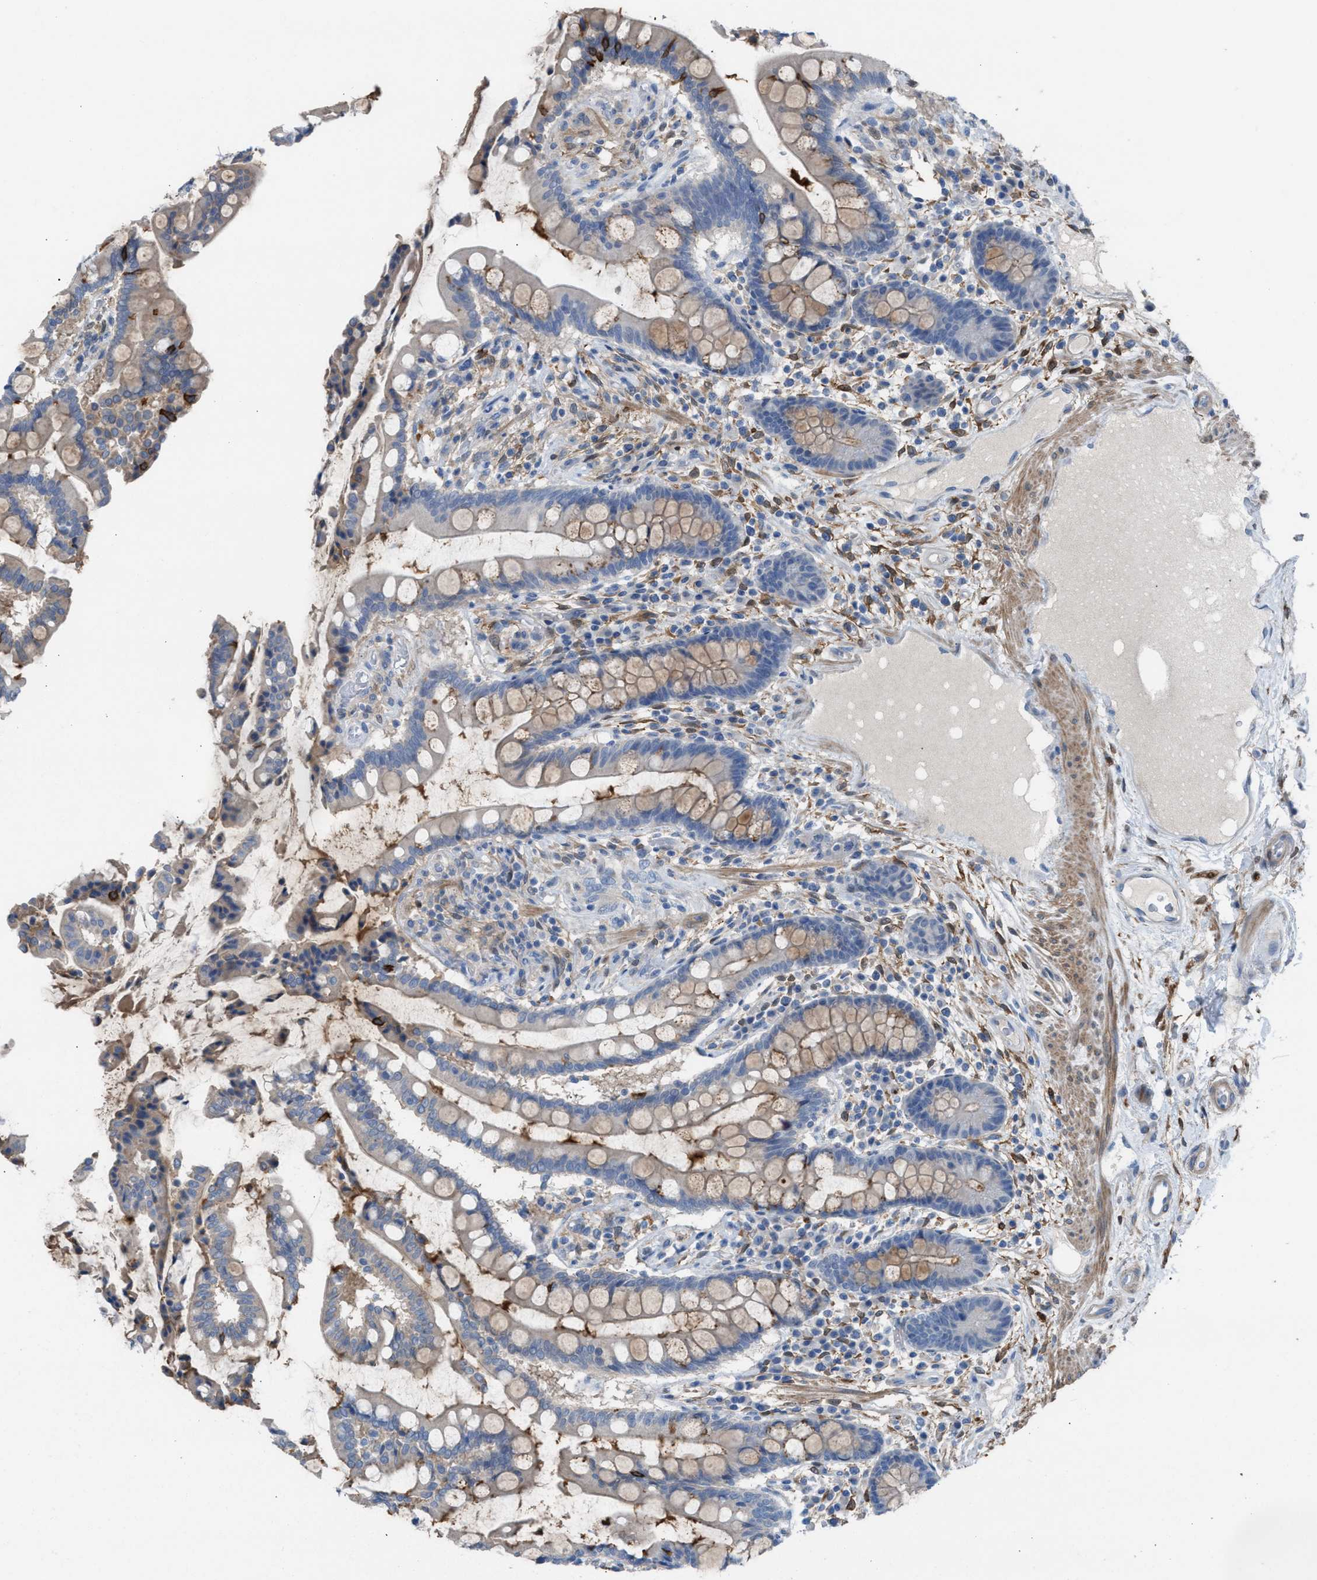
{"staining": {"intensity": "weak", "quantity": "25%-75%", "location": "cytoplasmic/membranous"}, "tissue": "colon", "cell_type": "Endothelial cells", "image_type": "normal", "snomed": [{"axis": "morphology", "description": "Normal tissue, NOS"}, {"axis": "topography", "description": "Colon"}], "caption": "An image showing weak cytoplasmic/membranous expression in about 25%-75% of endothelial cells in benign colon, as visualized by brown immunohistochemical staining.", "gene": "ASPA", "patient": {"sex": "male", "age": 73}}